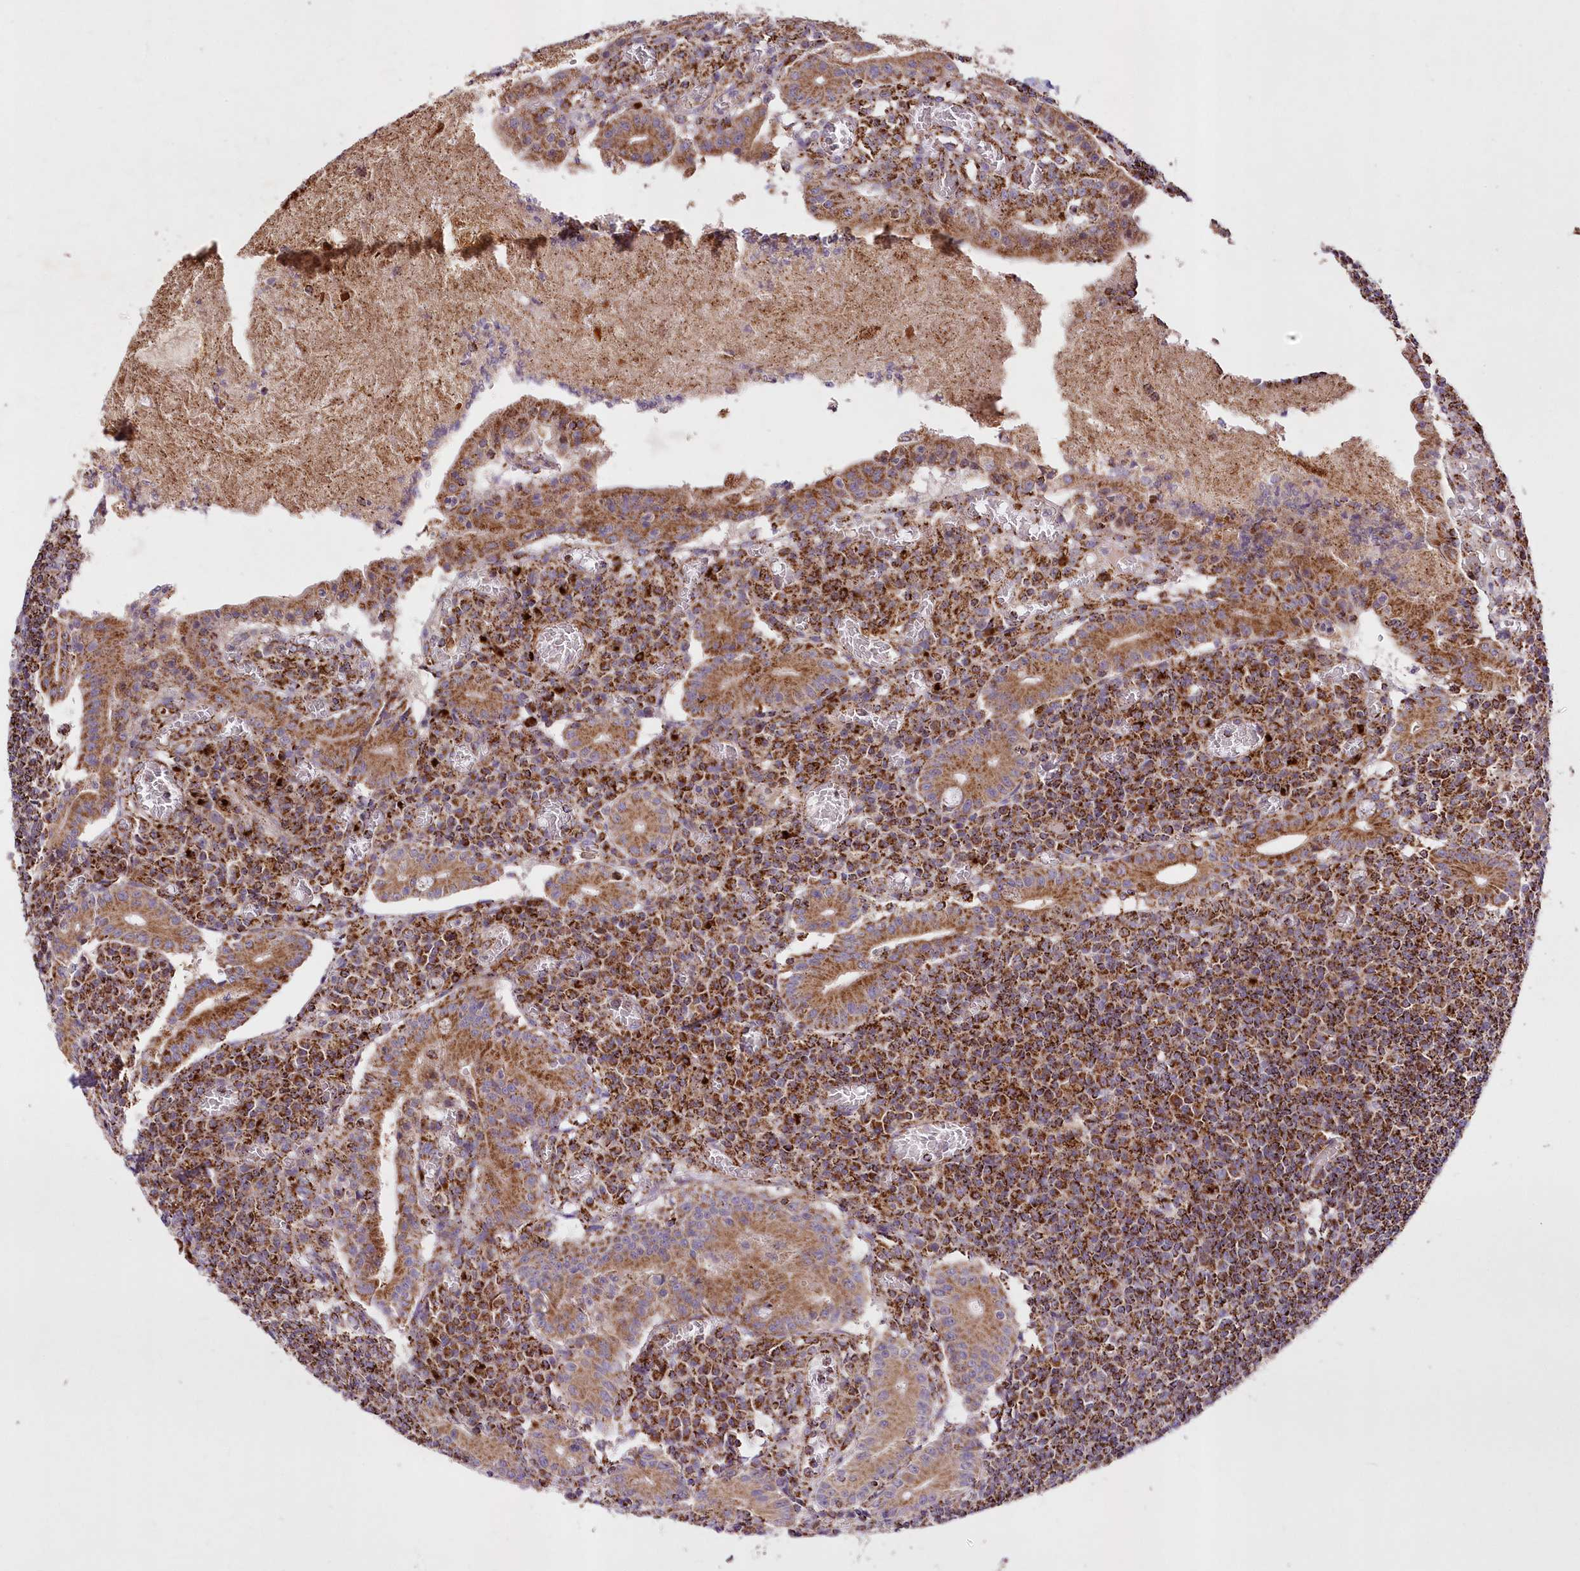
{"staining": {"intensity": "strong", "quantity": ">75%", "location": "cytoplasmic/membranous"}, "tissue": "small intestine", "cell_type": "Glandular cells", "image_type": "normal", "snomed": [{"axis": "morphology", "description": "Normal tissue, NOS"}, {"axis": "morphology", "description": "Cystadenocarcinoma, serous, Metastatic site"}, {"axis": "topography", "description": "Small intestine"}], "caption": "A high amount of strong cytoplasmic/membranous positivity is seen in approximately >75% of glandular cells in benign small intestine.", "gene": "ASNSD1", "patient": {"sex": "female", "age": 61}}